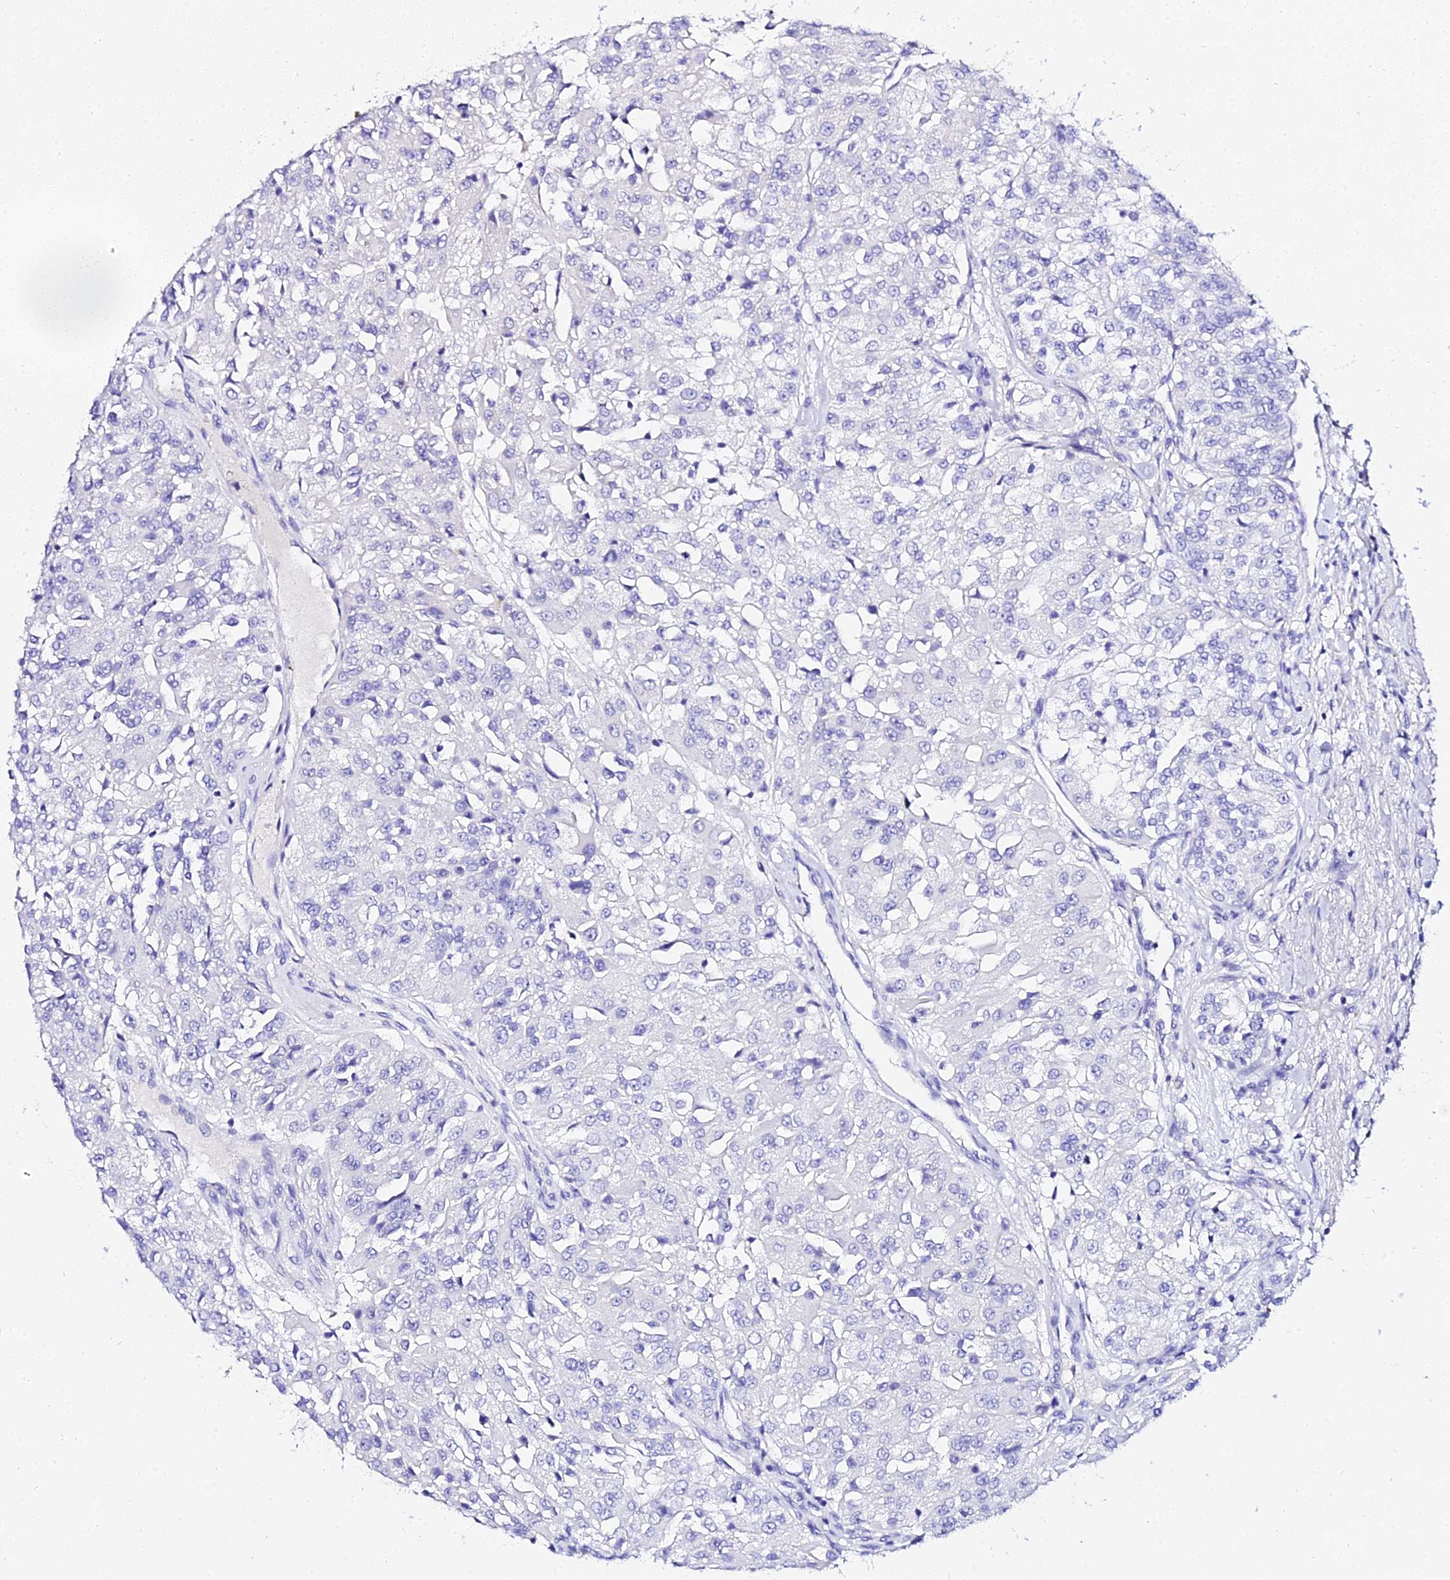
{"staining": {"intensity": "negative", "quantity": "none", "location": "none"}, "tissue": "renal cancer", "cell_type": "Tumor cells", "image_type": "cancer", "snomed": [{"axis": "morphology", "description": "Adenocarcinoma, NOS"}, {"axis": "topography", "description": "Kidney"}], "caption": "Renal cancer (adenocarcinoma) was stained to show a protein in brown. There is no significant staining in tumor cells.", "gene": "DEFB106A", "patient": {"sex": "female", "age": 63}}